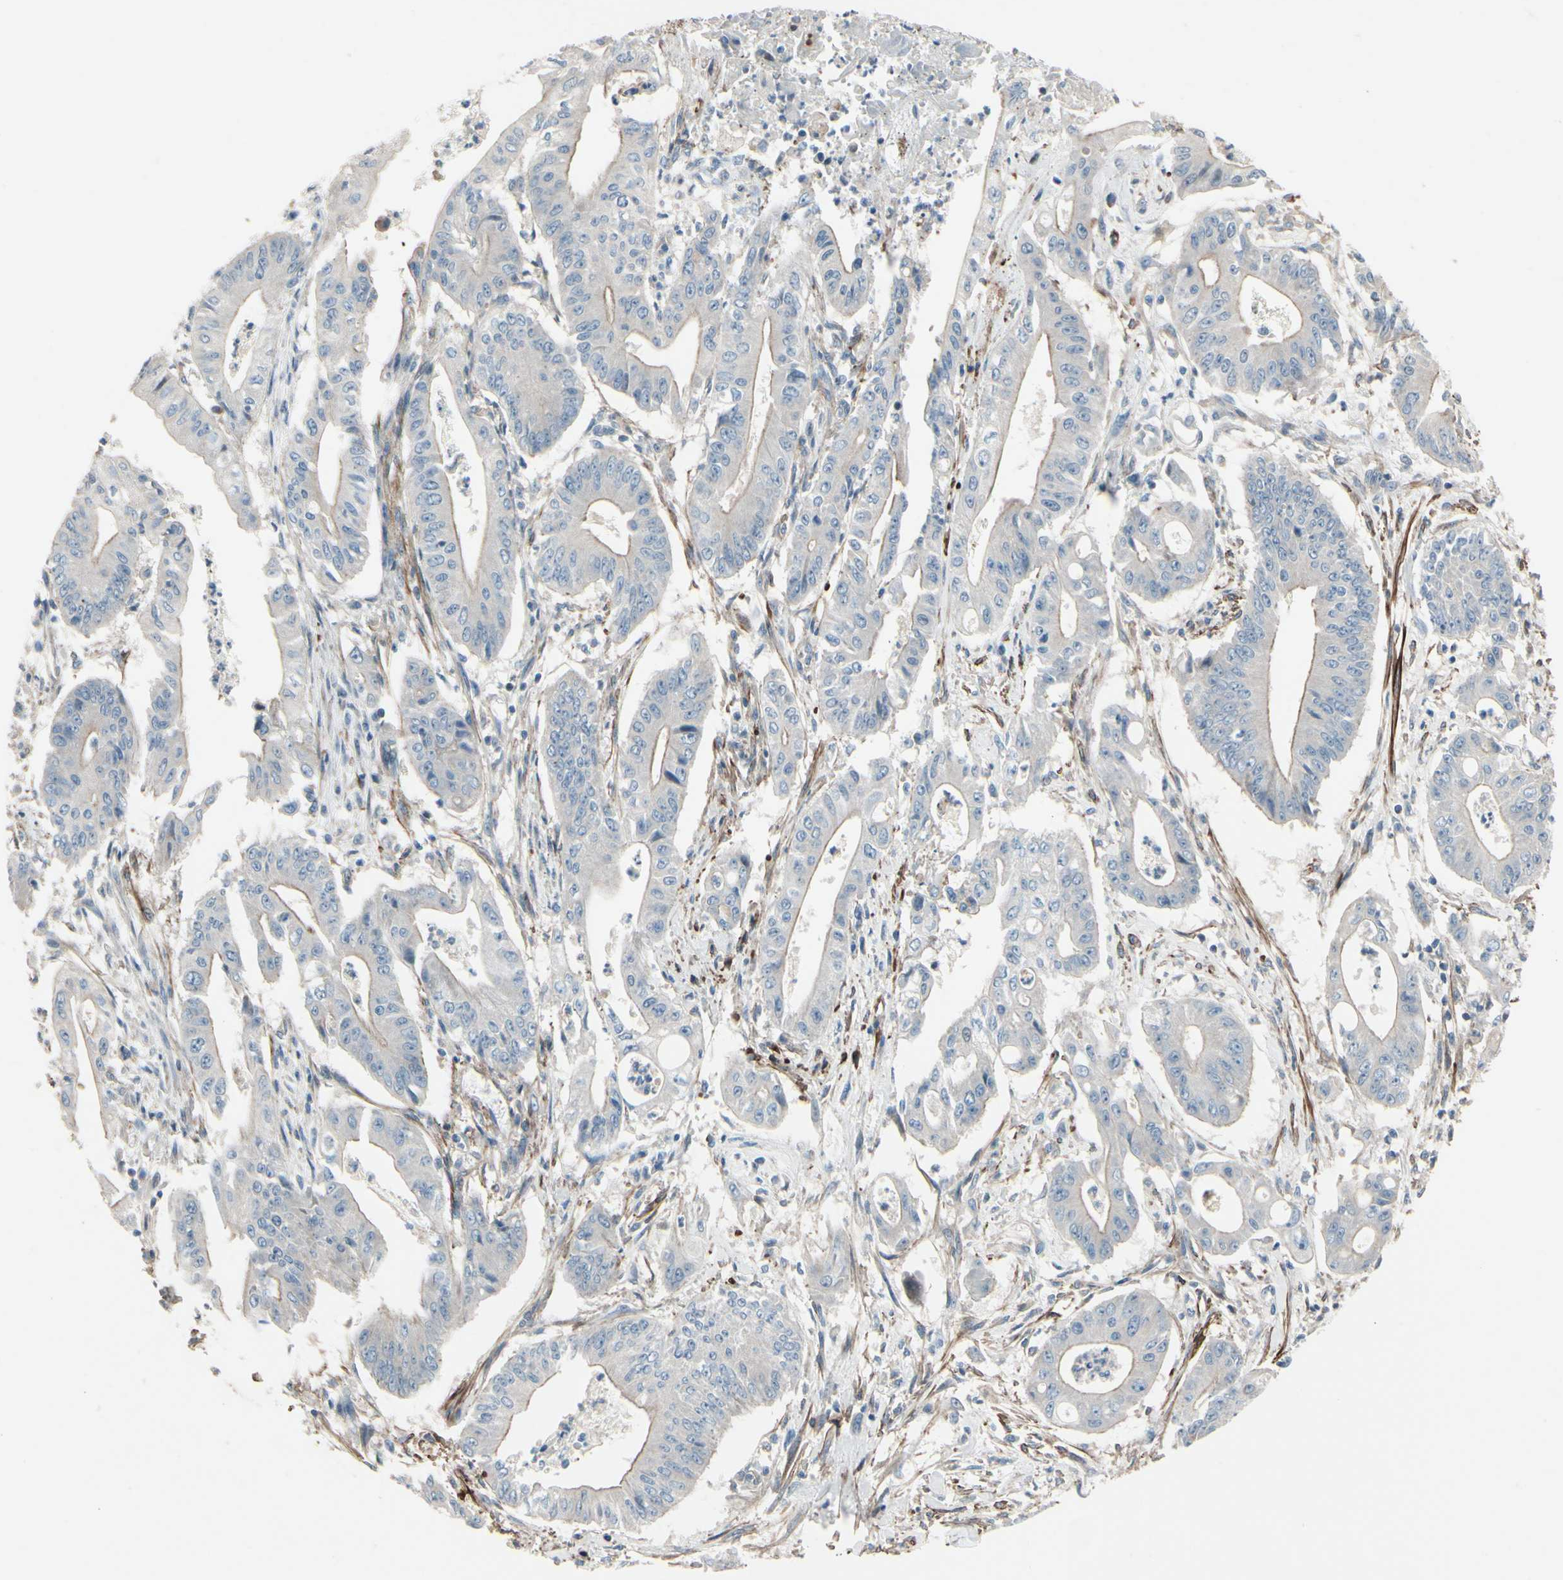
{"staining": {"intensity": "negative", "quantity": "none", "location": "none"}, "tissue": "pancreatic cancer", "cell_type": "Tumor cells", "image_type": "cancer", "snomed": [{"axis": "morphology", "description": "Normal tissue, NOS"}, {"axis": "topography", "description": "Lymph node"}], "caption": "Tumor cells show no significant protein positivity in pancreatic cancer.", "gene": "TPM1", "patient": {"sex": "male", "age": 62}}